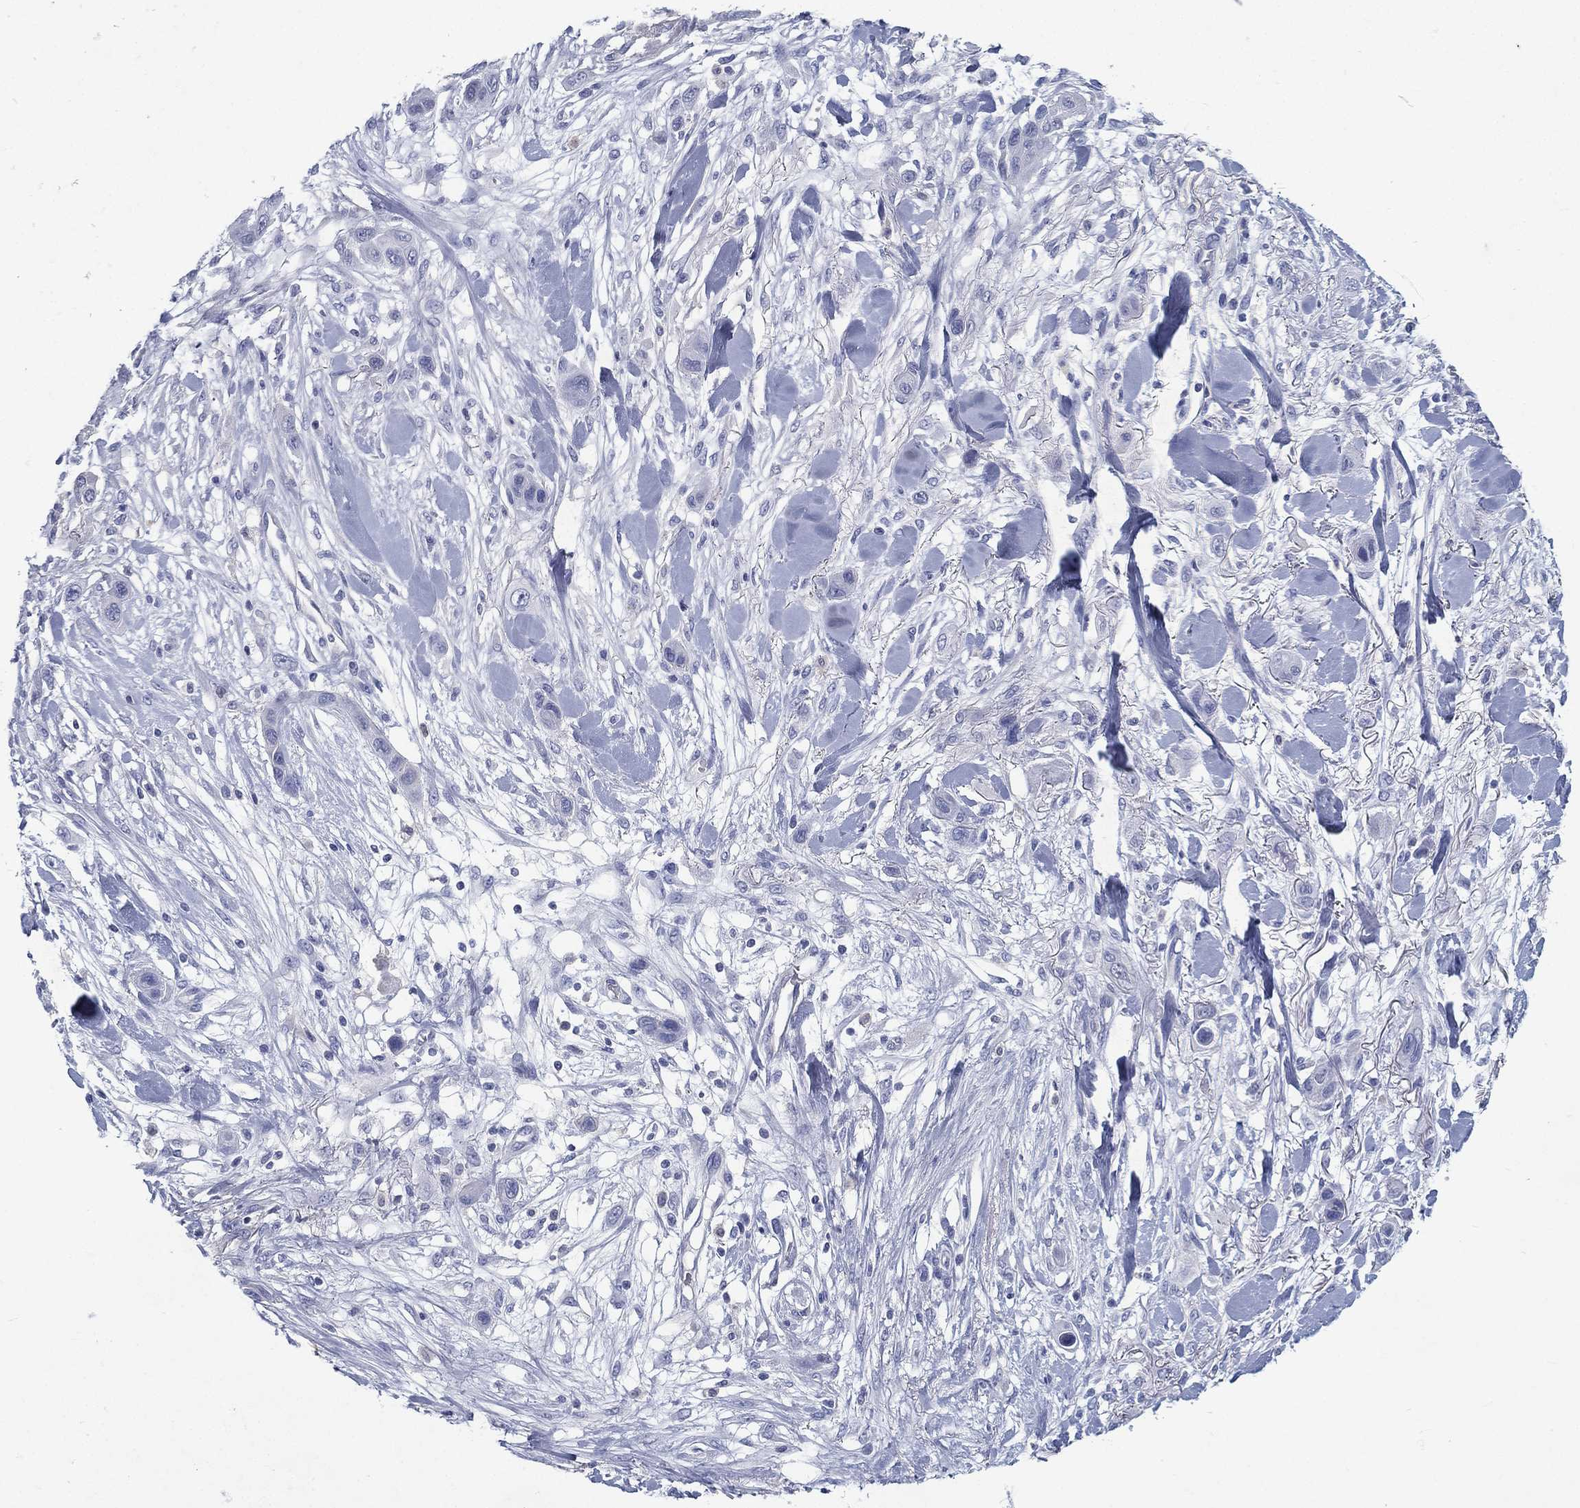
{"staining": {"intensity": "negative", "quantity": "none", "location": "none"}, "tissue": "skin cancer", "cell_type": "Tumor cells", "image_type": "cancer", "snomed": [{"axis": "morphology", "description": "Squamous cell carcinoma, NOS"}, {"axis": "topography", "description": "Skin"}], "caption": "Immunohistochemistry image of human skin squamous cell carcinoma stained for a protein (brown), which exhibits no staining in tumor cells.", "gene": "RGS13", "patient": {"sex": "male", "age": 79}}